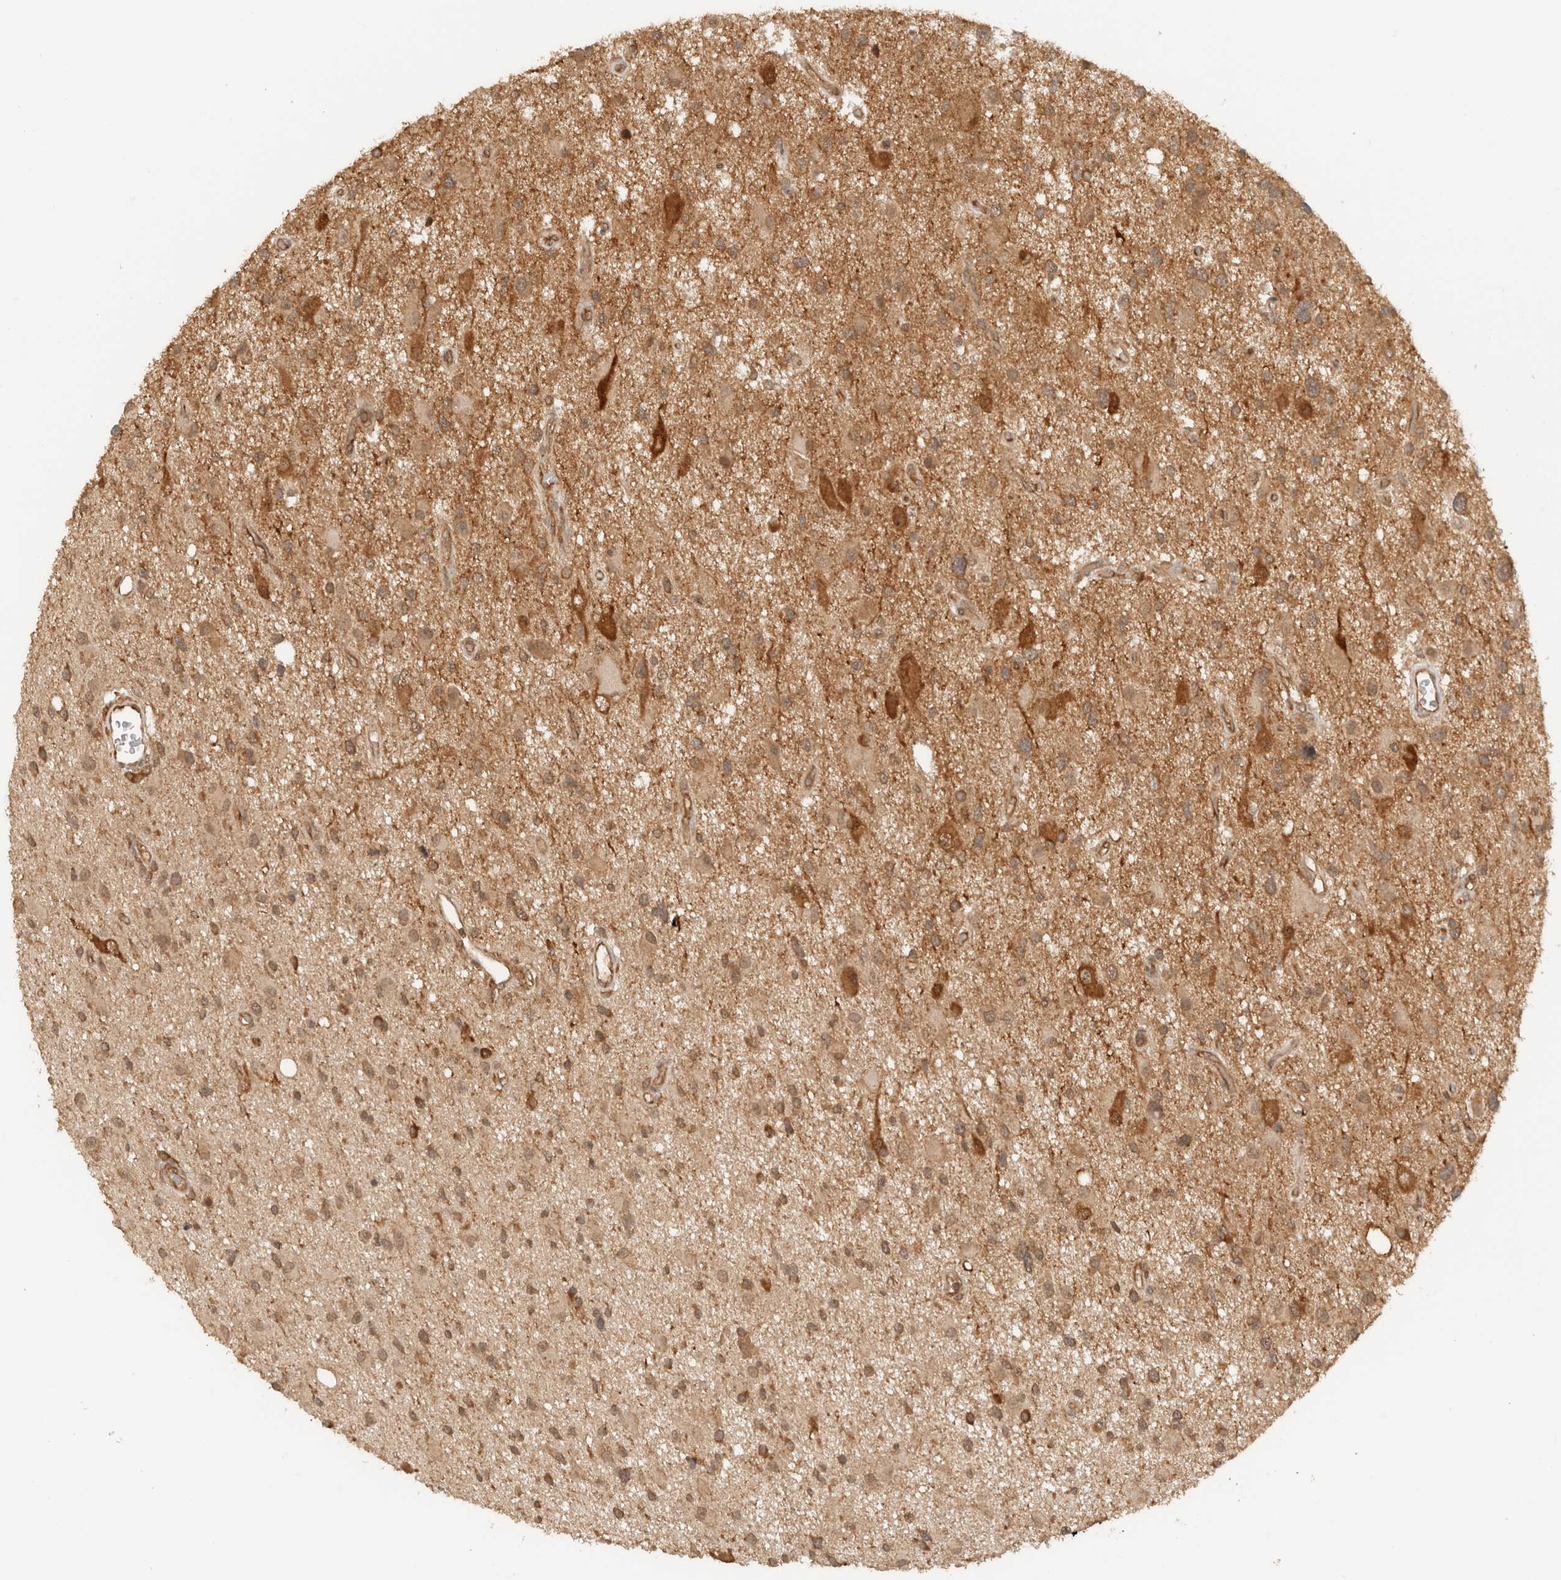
{"staining": {"intensity": "moderate", "quantity": ">75%", "location": "cytoplasmic/membranous"}, "tissue": "glioma", "cell_type": "Tumor cells", "image_type": "cancer", "snomed": [{"axis": "morphology", "description": "Glioma, malignant, High grade"}, {"axis": "topography", "description": "Brain"}], "caption": "IHC (DAB (3,3'-diaminobenzidine)) staining of malignant high-grade glioma displays moderate cytoplasmic/membranous protein staining in approximately >75% of tumor cells.", "gene": "ARFGEF2", "patient": {"sex": "male", "age": 33}}